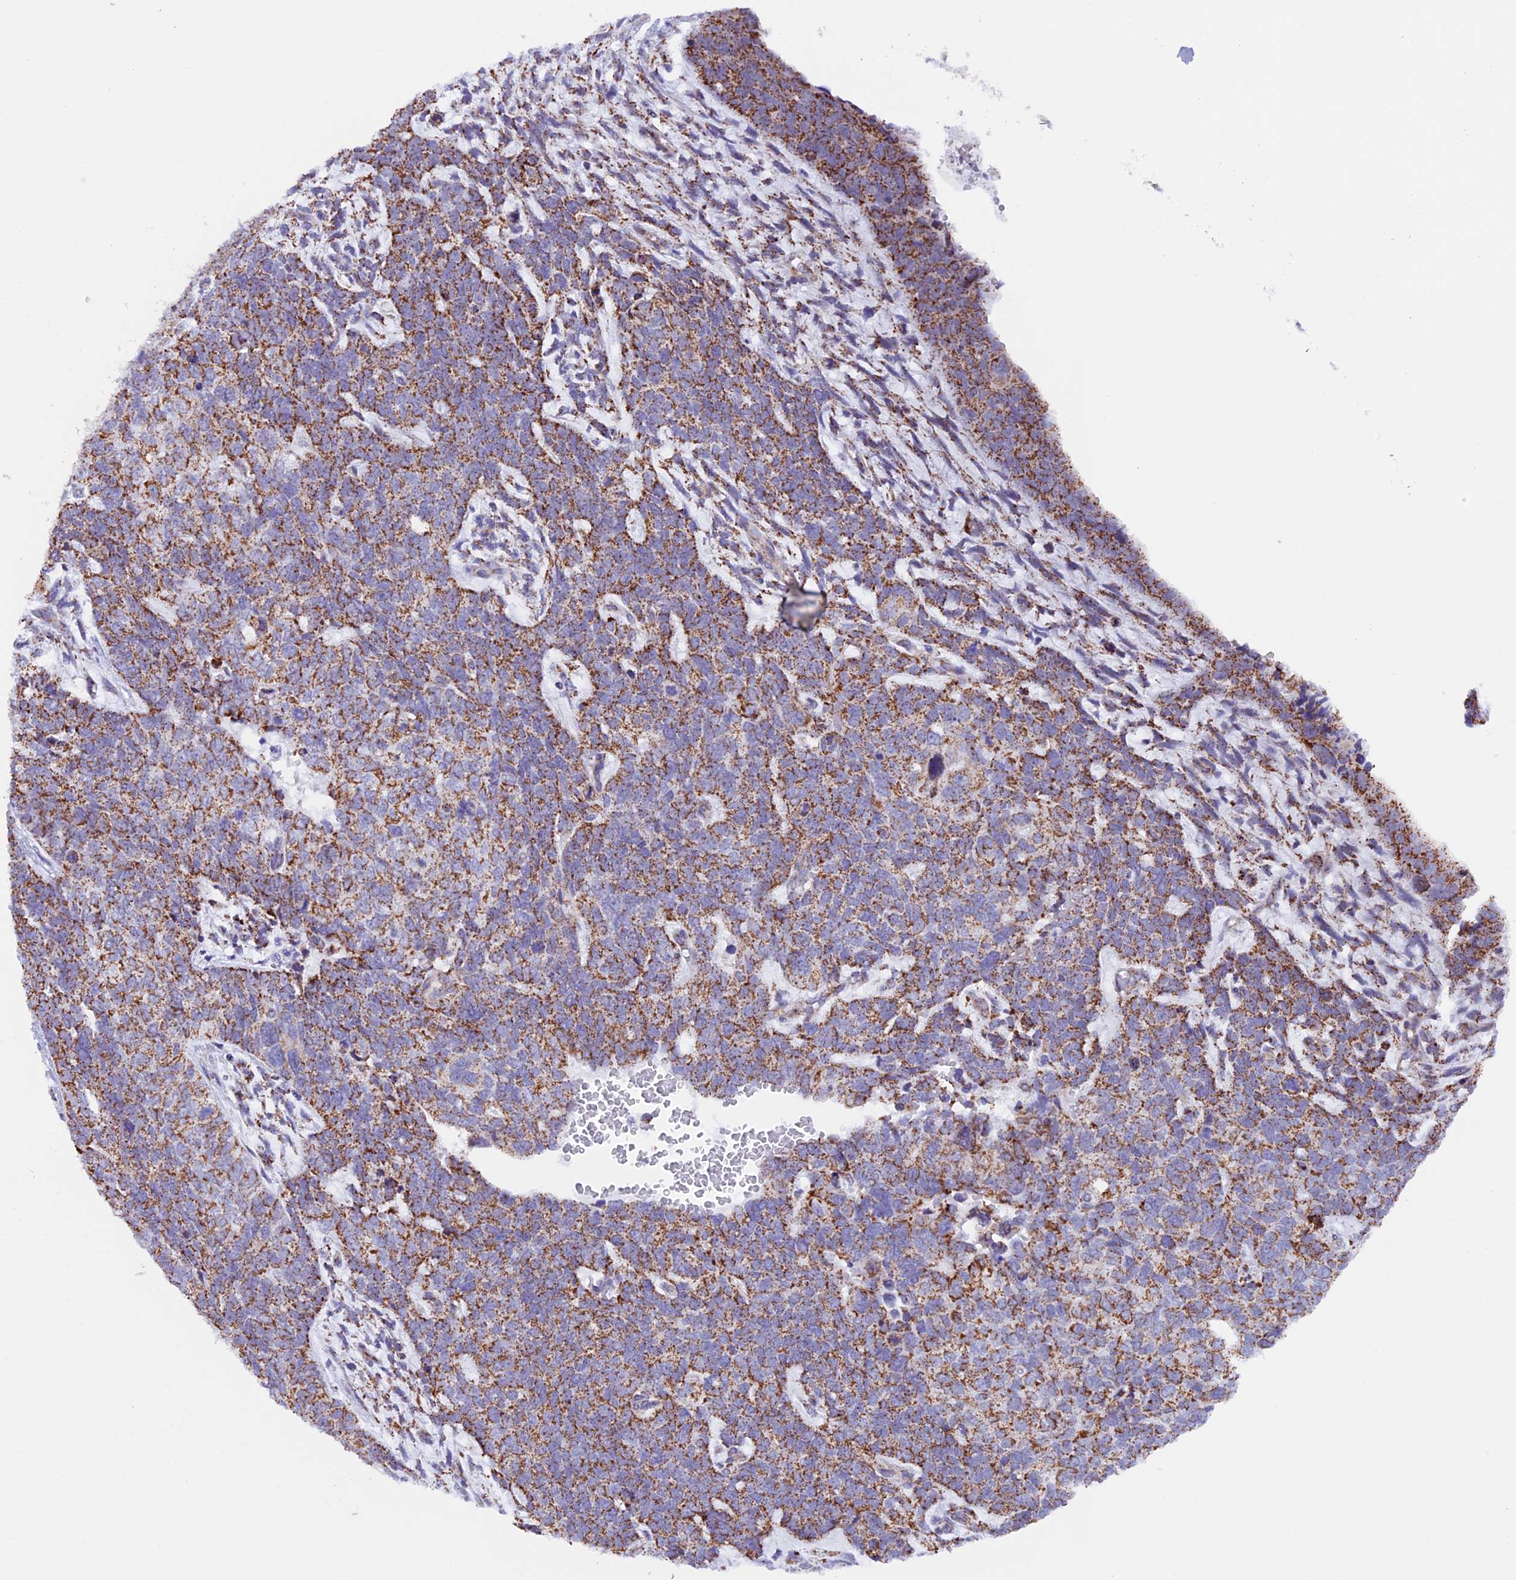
{"staining": {"intensity": "moderate", "quantity": ">75%", "location": "cytoplasmic/membranous"}, "tissue": "cervical cancer", "cell_type": "Tumor cells", "image_type": "cancer", "snomed": [{"axis": "morphology", "description": "Squamous cell carcinoma, NOS"}, {"axis": "topography", "description": "Cervix"}], "caption": "Human cervical squamous cell carcinoma stained for a protein (brown) reveals moderate cytoplasmic/membranous positive staining in about >75% of tumor cells.", "gene": "TFAM", "patient": {"sex": "female", "age": 63}}